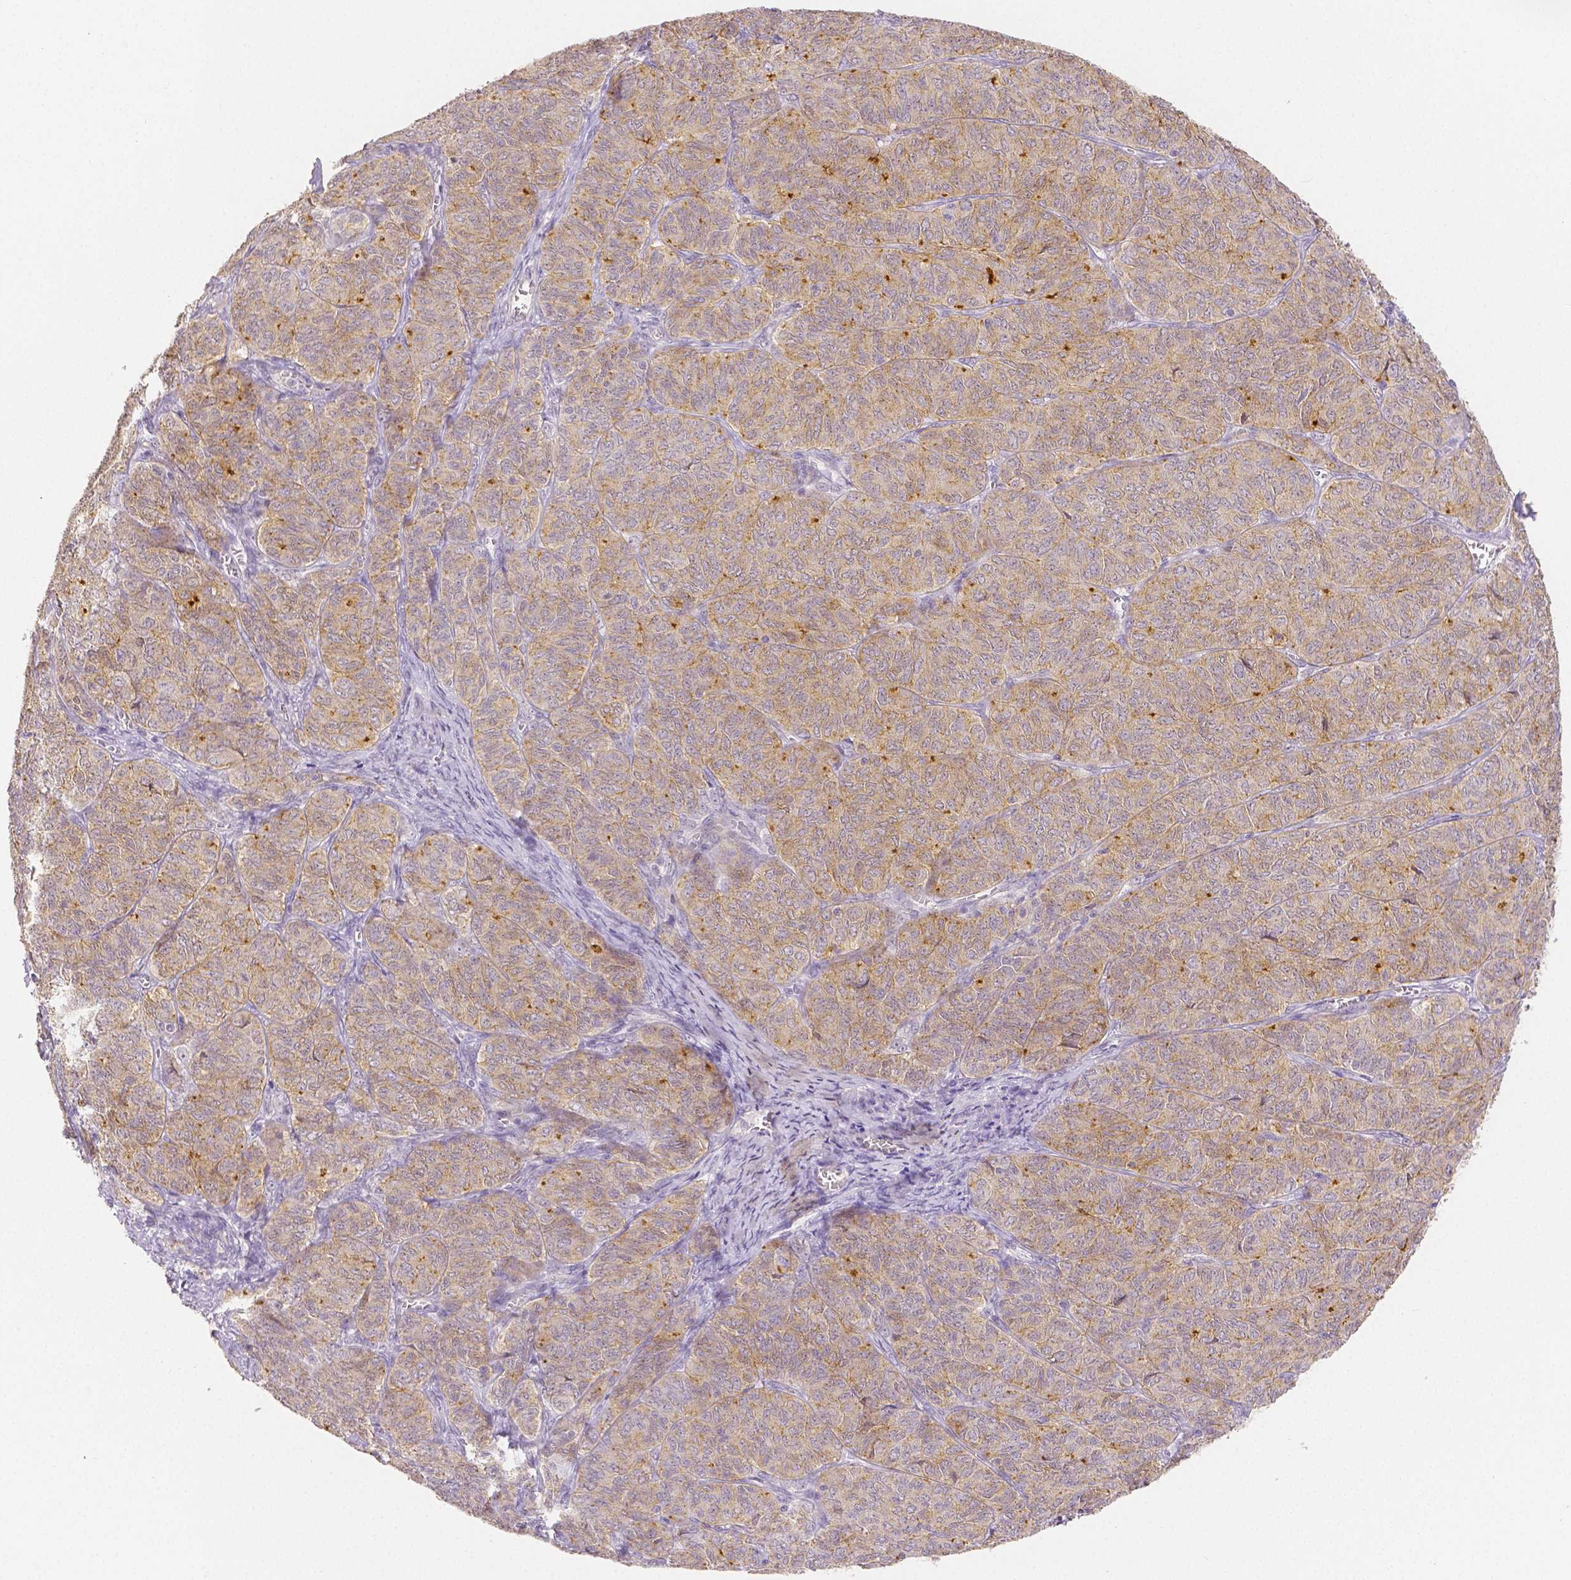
{"staining": {"intensity": "weak", "quantity": ">75%", "location": "cytoplasmic/membranous"}, "tissue": "ovarian cancer", "cell_type": "Tumor cells", "image_type": "cancer", "snomed": [{"axis": "morphology", "description": "Carcinoma, endometroid"}, {"axis": "topography", "description": "Ovary"}], "caption": "This is a photomicrograph of IHC staining of endometroid carcinoma (ovarian), which shows weak expression in the cytoplasmic/membranous of tumor cells.", "gene": "OCLN", "patient": {"sex": "female", "age": 80}}